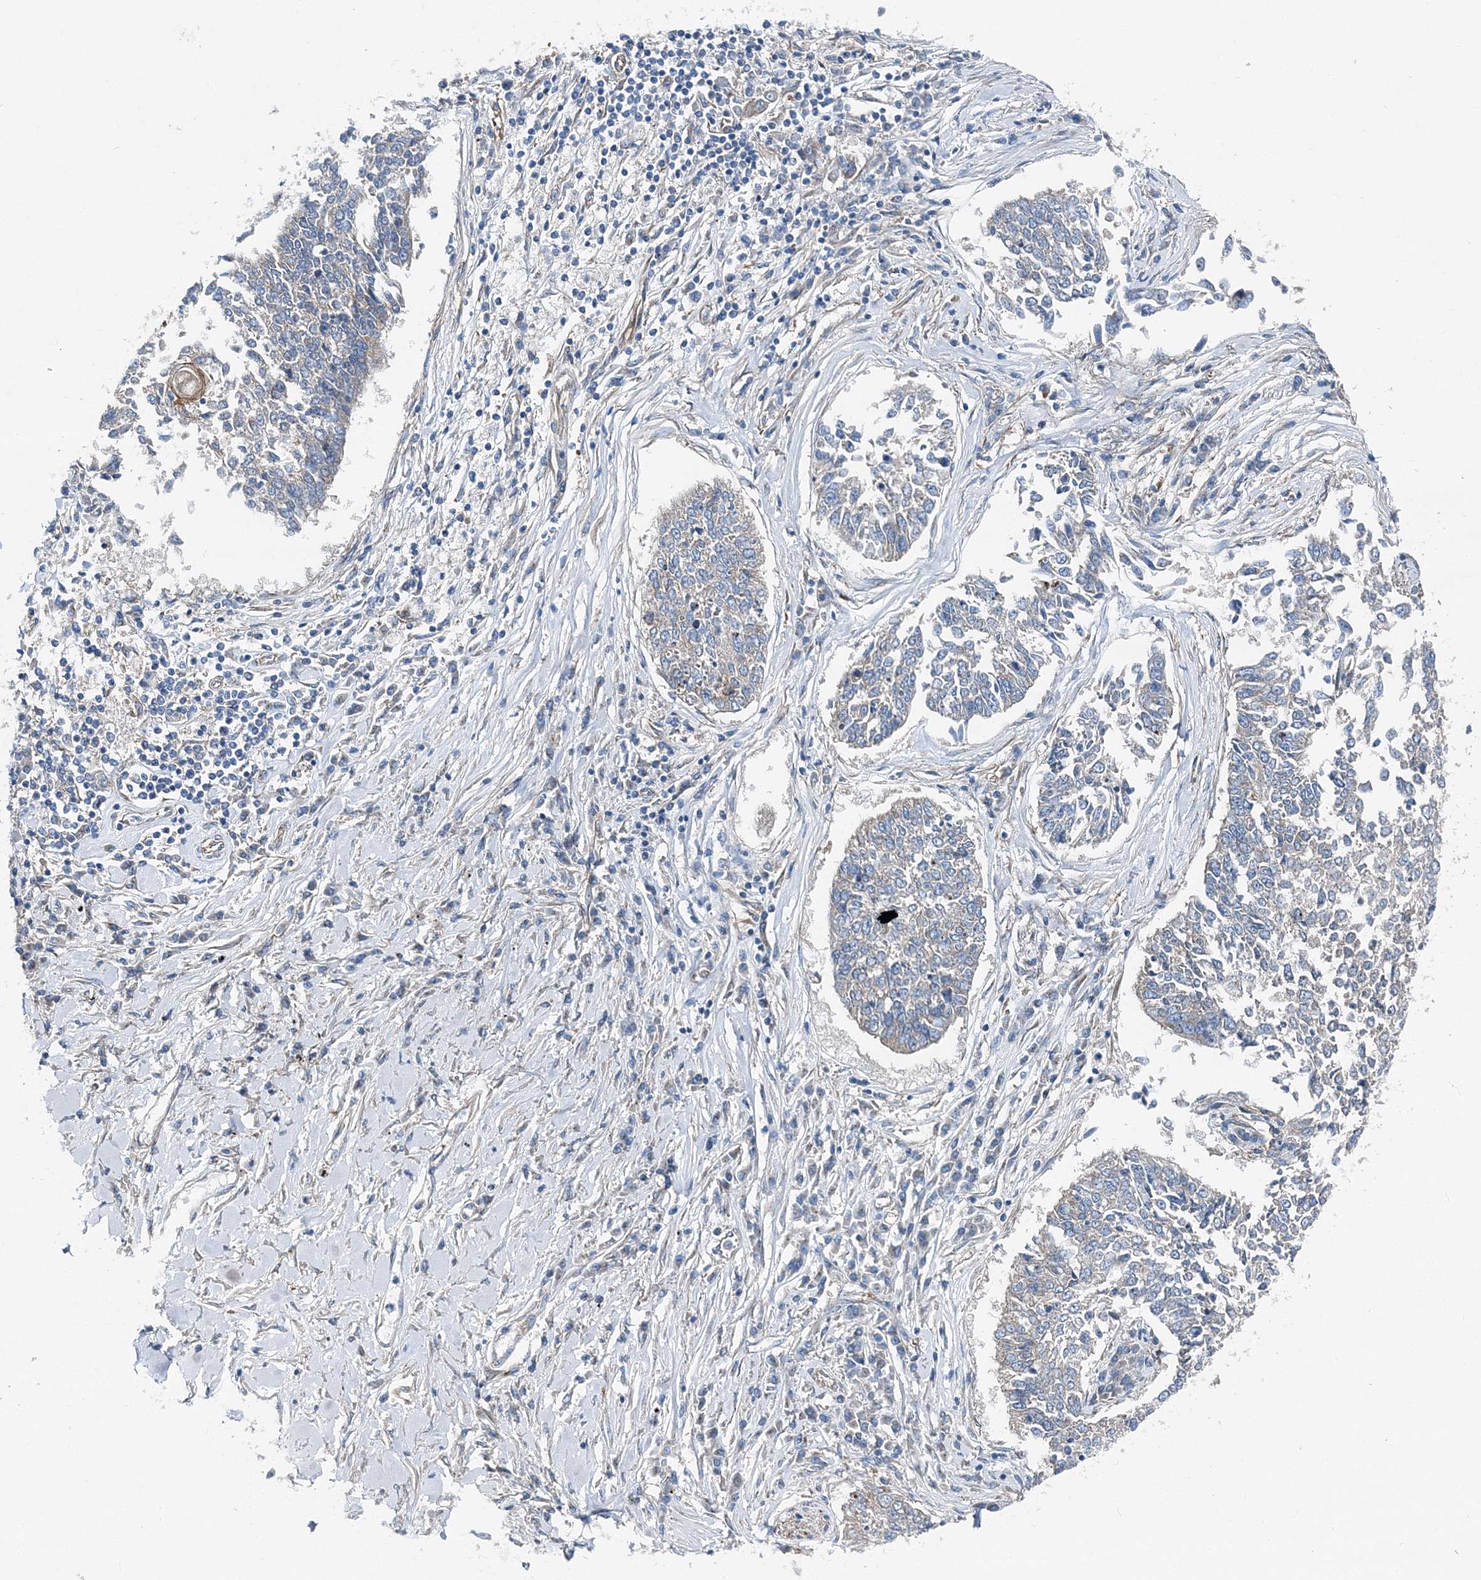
{"staining": {"intensity": "negative", "quantity": "none", "location": "none"}, "tissue": "lung cancer", "cell_type": "Tumor cells", "image_type": "cancer", "snomed": [{"axis": "morphology", "description": "Normal tissue, NOS"}, {"axis": "morphology", "description": "Squamous cell carcinoma, NOS"}, {"axis": "topography", "description": "Cartilage tissue"}, {"axis": "topography", "description": "Bronchus"}, {"axis": "topography", "description": "Lung"}, {"axis": "topography", "description": "Peripheral nerve tissue"}], "caption": "Tumor cells are negative for protein expression in human lung cancer.", "gene": "MPHOSPH9", "patient": {"sex": "female", "age": 49}}